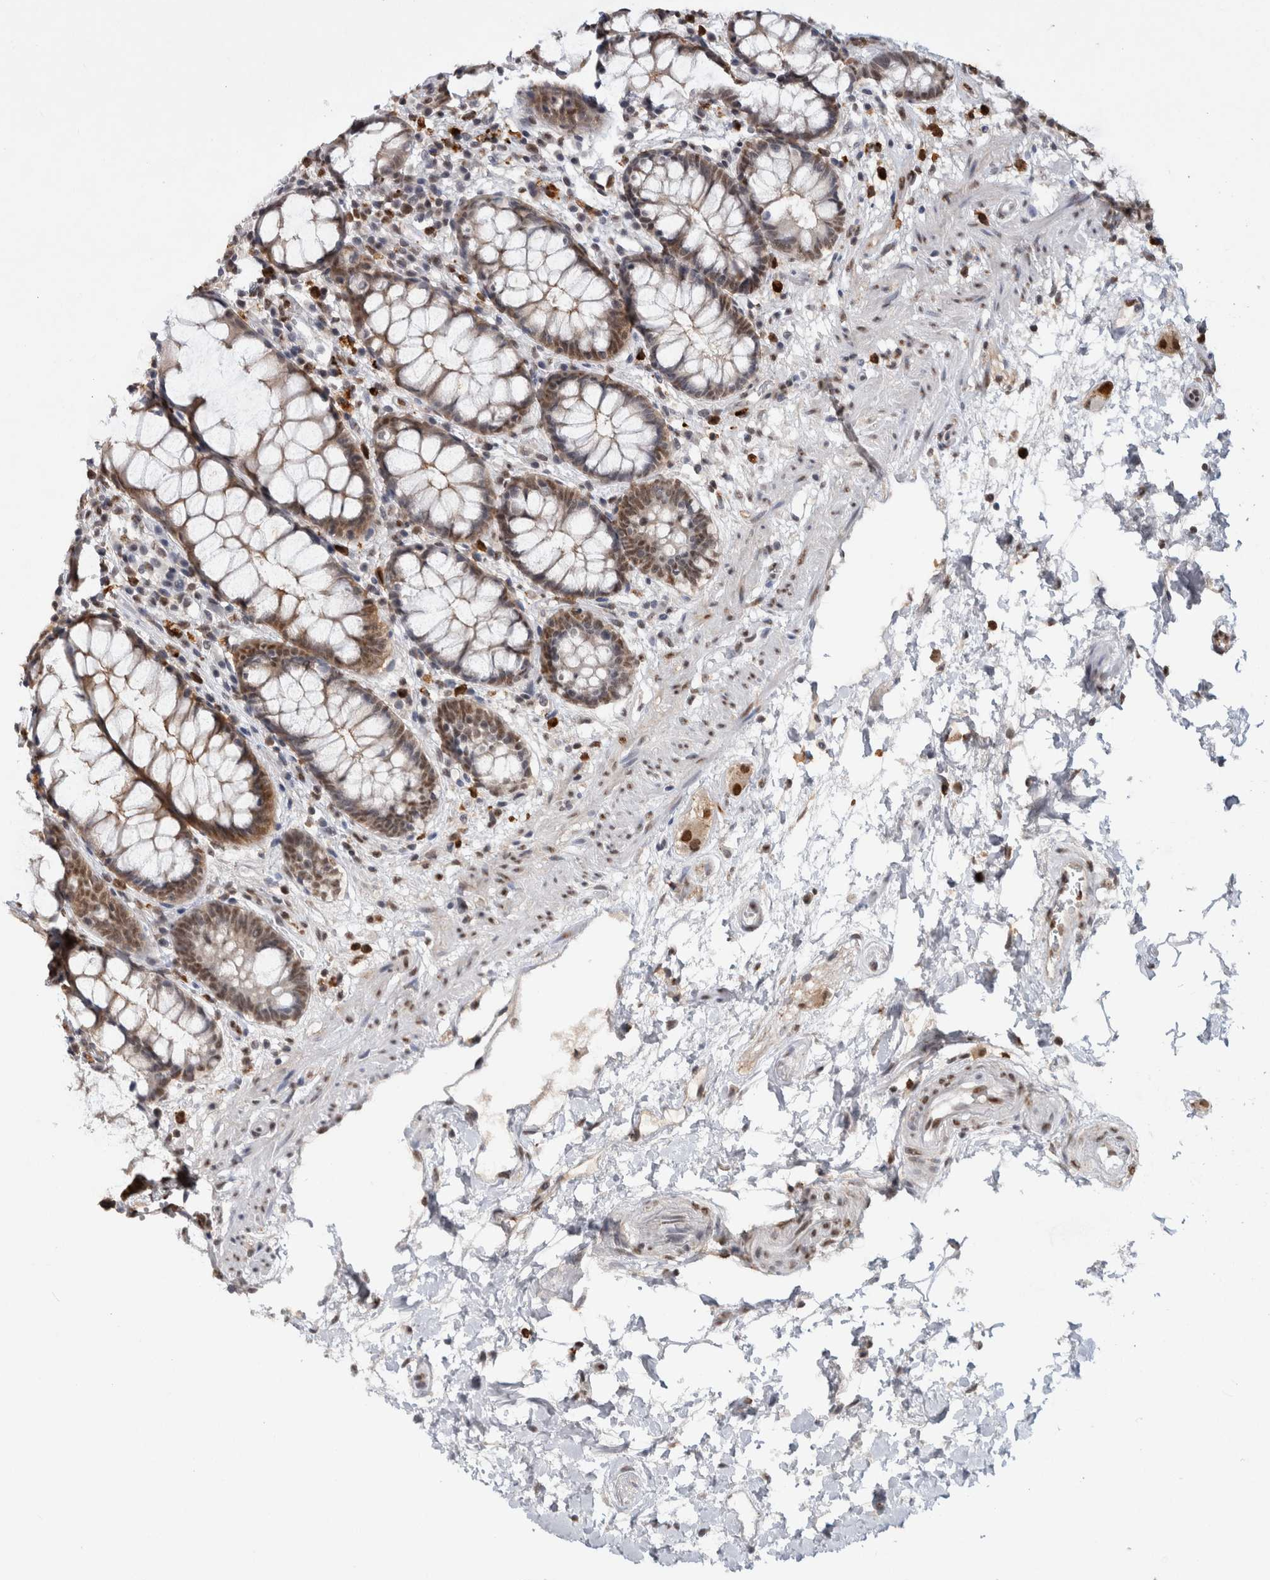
{"staining": {"intensity": "strong", "quantity": ">75%", "location": "cytoplasmic/membranous,nuclear"}, "tissue": "rectum", "cell_type": "Glandular cells", "image_type": "normal", "snomed": [{"axis": "morphology", "description": "Normal tissue, NOS"}, {"axis": "topography", "description": "Rectum"}], "caption": "The micrograph shows a brown stain indicating the presence of a protein in the cytoplasmic/membranous,nuclear of glandular cells in rectum.", "gene": "RPS6KA2", "patient": {"sex": "male", "age": 64}}